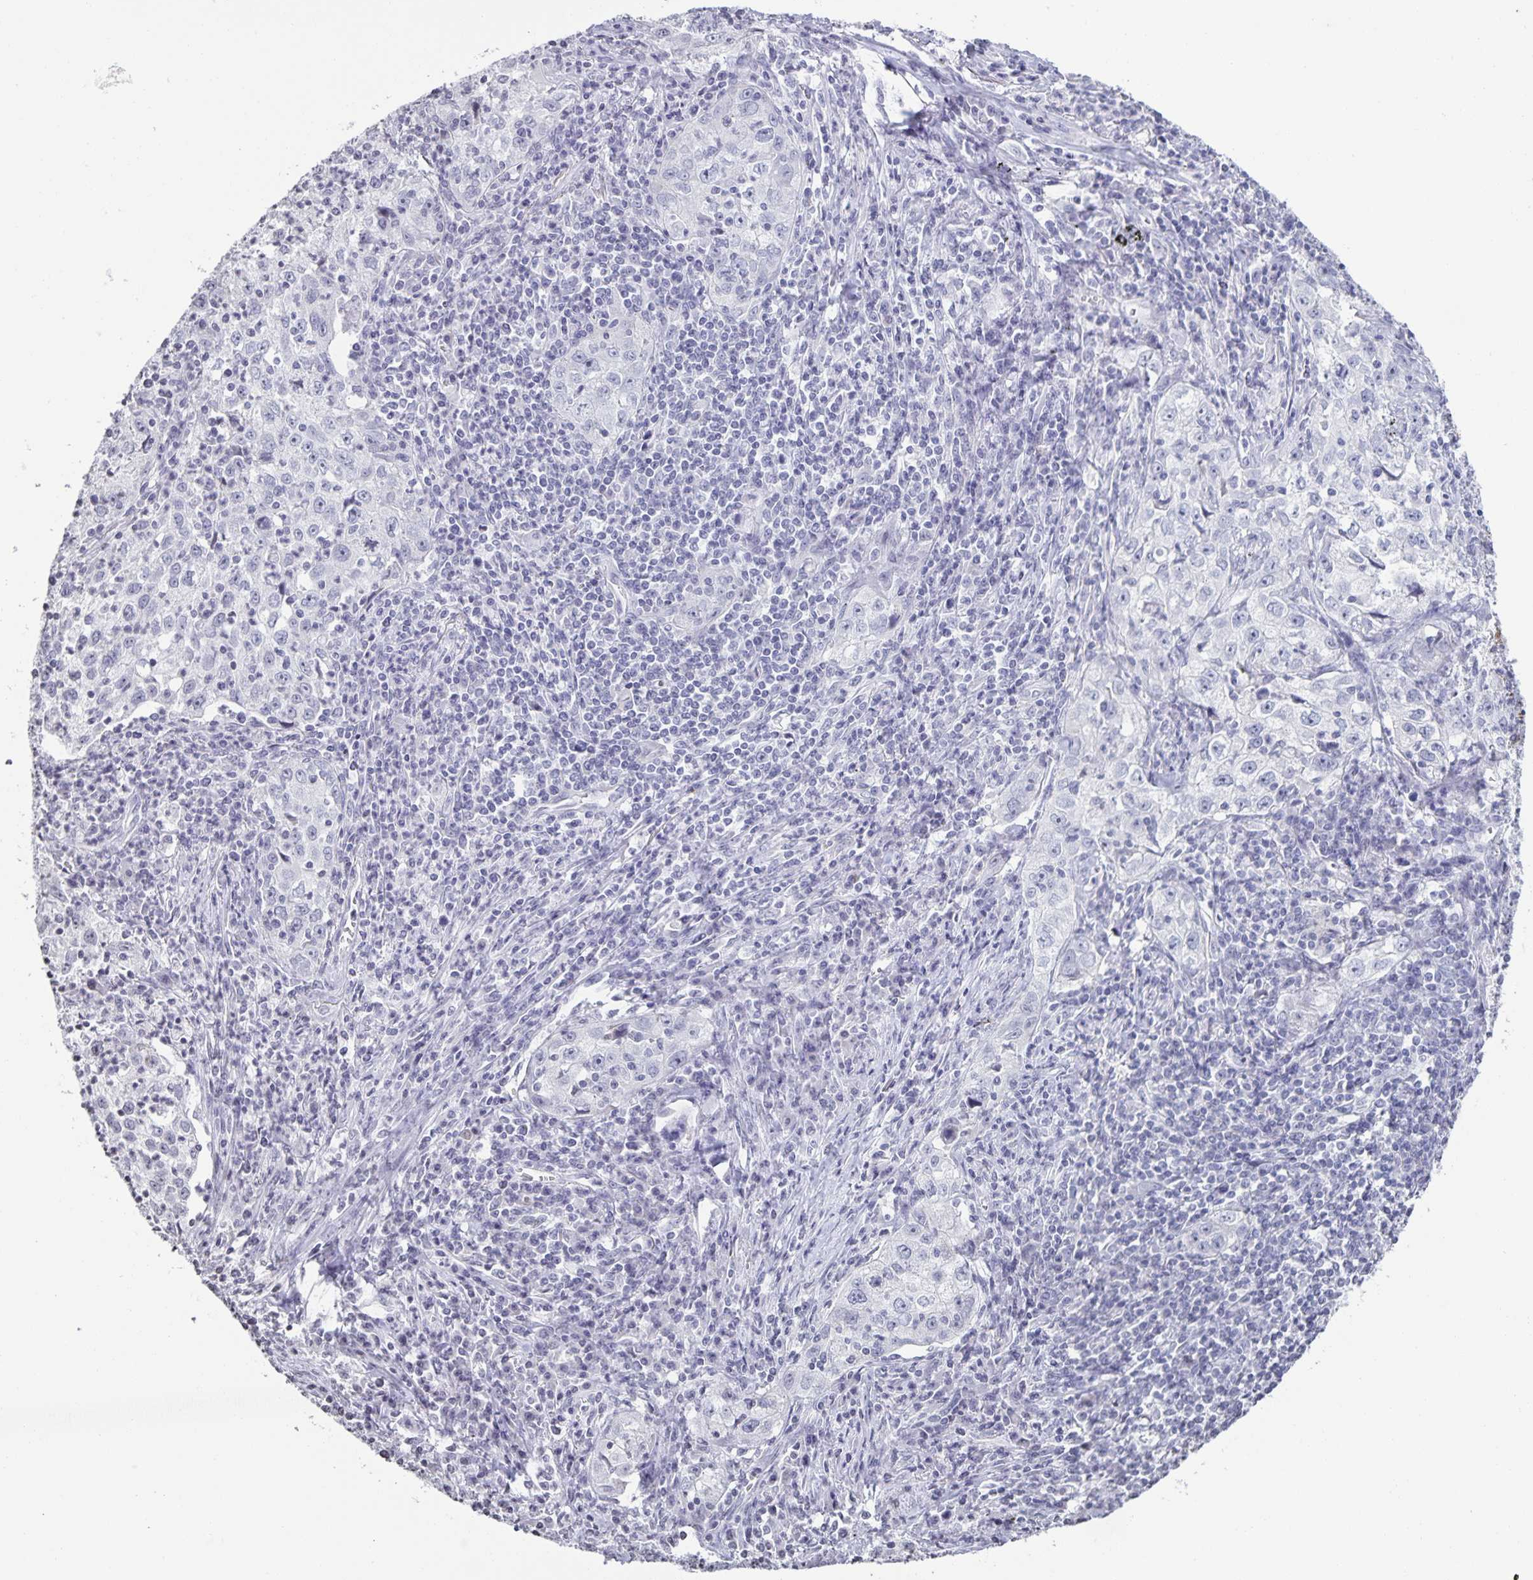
{"staining": {"intensity": "negative", "quantity": "none", "location": "none"}, "tissue": "lung cancer", "cell_type": "Tumor cells", "image_type": "cancer", "snomed": [{"axis": "morphology", "description": "Squamous cell carcinoma, NOS"}, {"axis": "topography", "description": "Lung"}], "caption": "This is an immunohistochemistry (IHC) photomicrograph of lung cancer (squamous cell carcinoma). There is no positivity in tumor cells.", "gene": "AQP4", "patient": {"sex": "male", "age": 71}}